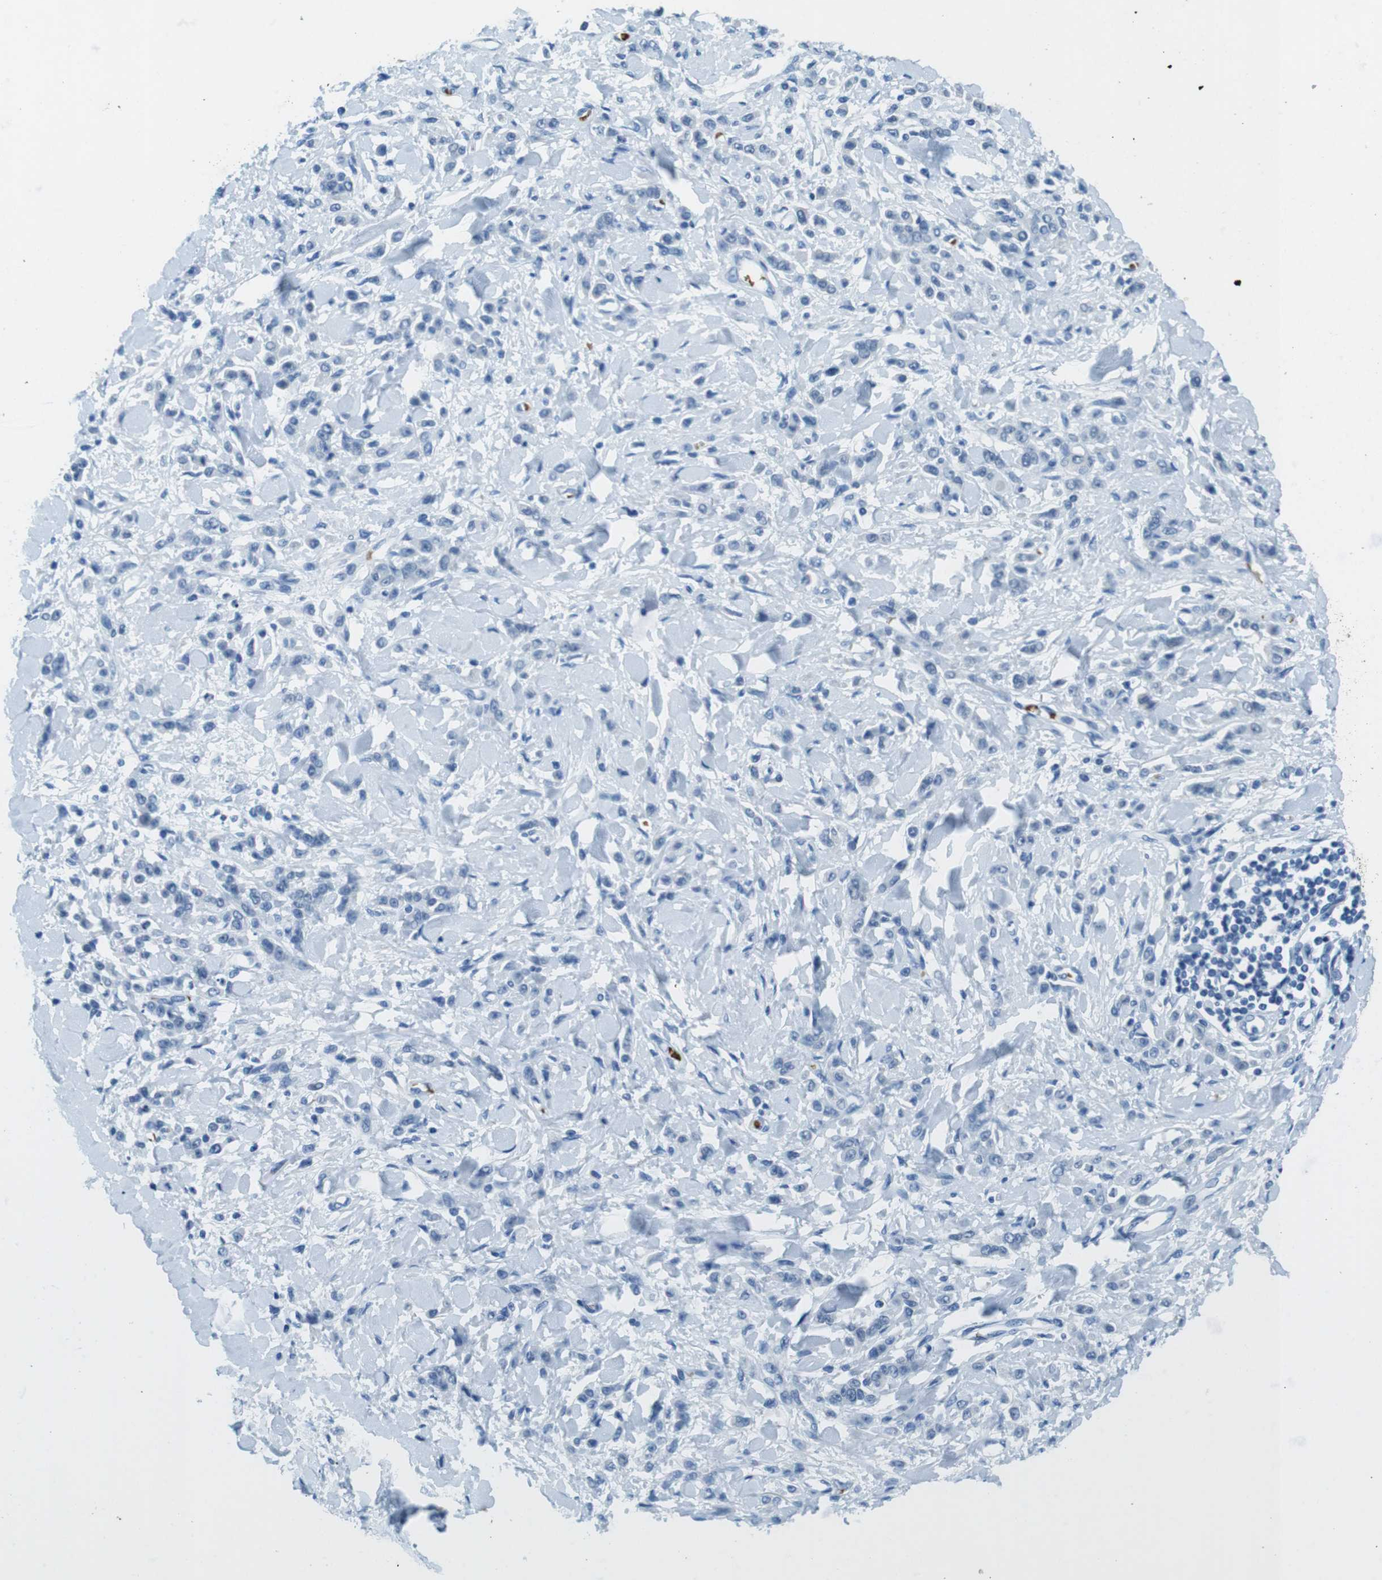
{"staining": {"intensity": "negative", "quantity": "none", "location": "none"}, "tissue": "stomach cancer", "cell_type": "Tumor cells", "image_type": "cancer", "snomed": [{"axis": "morphology", "description": "Normal tissue, NOS"}, {"axis": "morphology", "description": "Adenocarcinoma, NOS"}, {"axis": "topography", "description": "Stomach"}], "caption": "Protein analysis of stomach adenocarcinoma exhibits no significant staining in tumor cells.", "gene": "TFAP2C", "patient": {"sex": "male", "age": 82}}